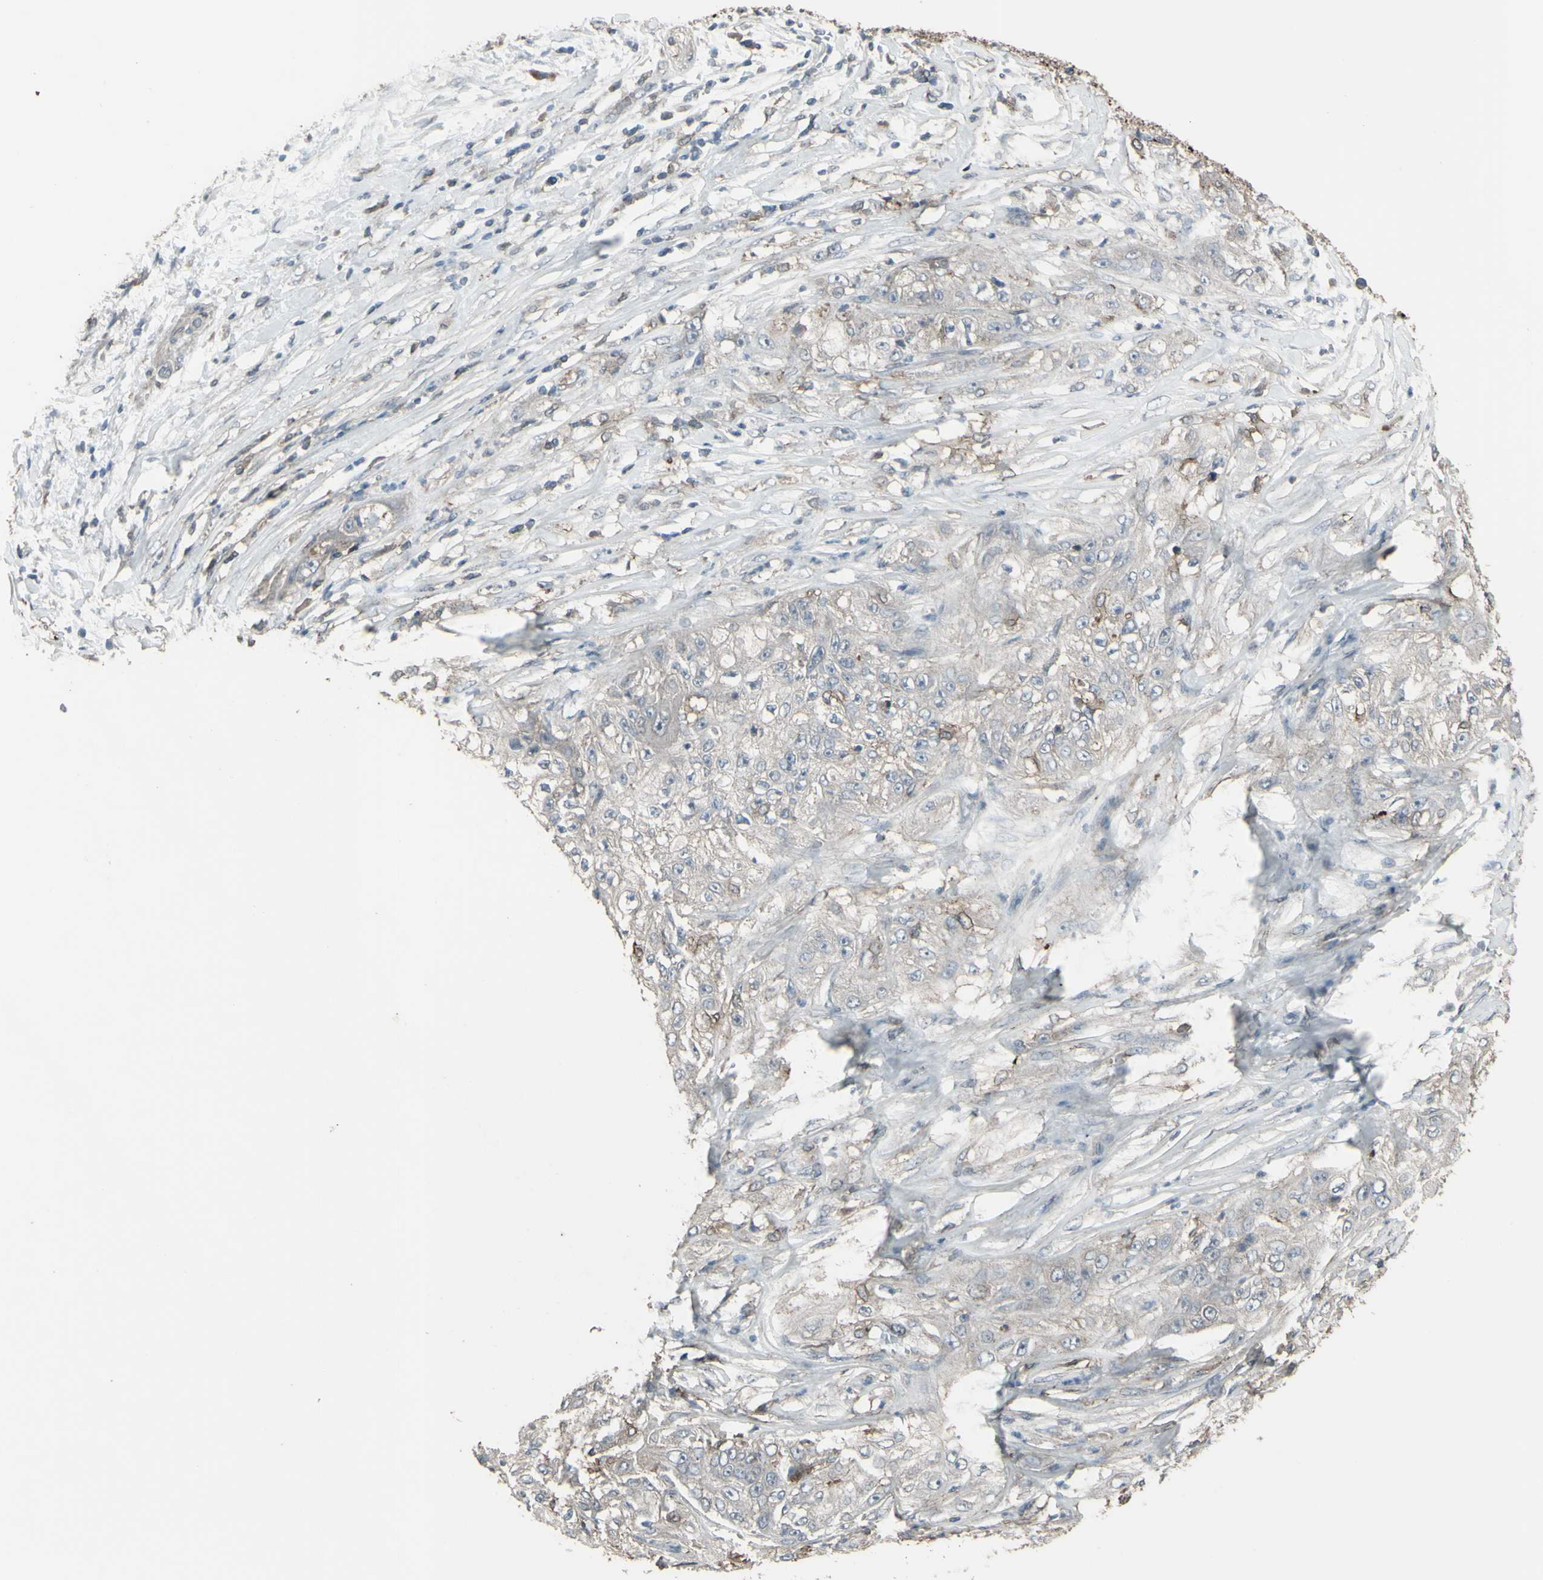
{"staining": {"intensity": "negative", "quantity": "none", "location": "none"}, "tissue": "lung cancer", "cell_type": "Tumor cells", "image_type": "cancer", "snomed": [{"axis": "morphology", "description": "Inflammation, NOS"}, {"axis": "morphology", "description": "Squamous cell carcinoma, NOS"}, {"axis": "topography", "description": "Lymph node"}, {"axis": "topography", "description": "Soft tissue"}, {"axis": "topography", "description": "Lung"}], "caption": "A high-resolution histopathology image shows immunohistochemistry staining of squamous cell carcinoma (lung), which displays no significant staining in tumor cells.", "gene": "SMO", "patient": {"sex": "male", "age": 66}}